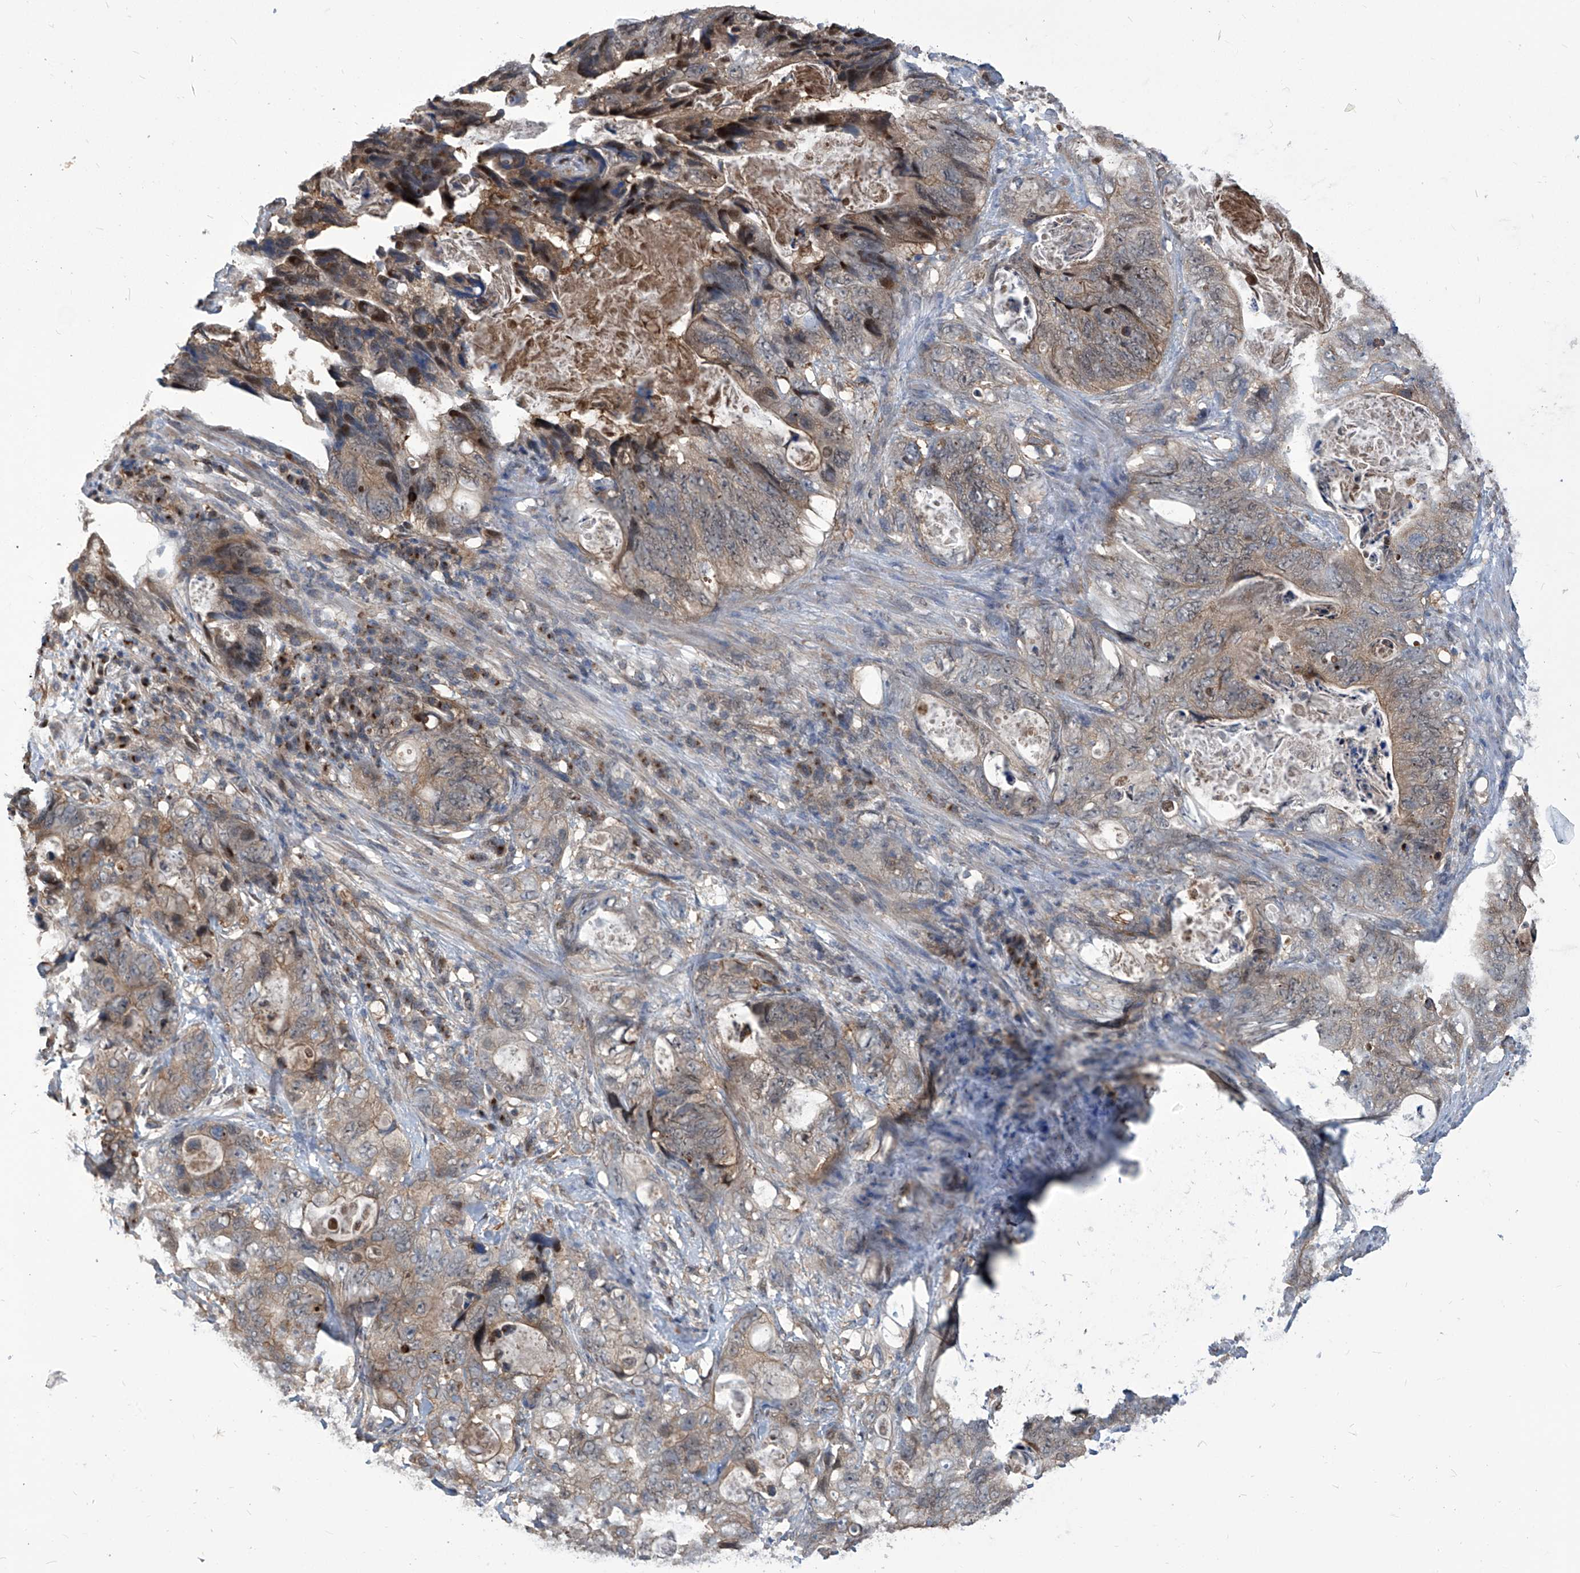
{"staining": {"intensity": "weak", "quantity": "25%-75%", "location": "cytoplasmic/membranous"}, "tissue": "stomach cancer", "cell_type": "Tumor cells", "image_type": "cancer", "snomed": [{"axis": "morphology", "description": "Normal tissue, NOS"}, {"axis": "morphology", "description": "Adenocarcinoma, NOS"}, {"axis": "topography", "description": "Stomach"}], "caption": "Protein expression analysis of human adenocarcinoma (stomach) reveals weak cytoplasmic/membranous staining in approximately 25%-75% of tumor cells.", "gene": "PSMB1", "patient": {"sex": "female", "age": 89}}